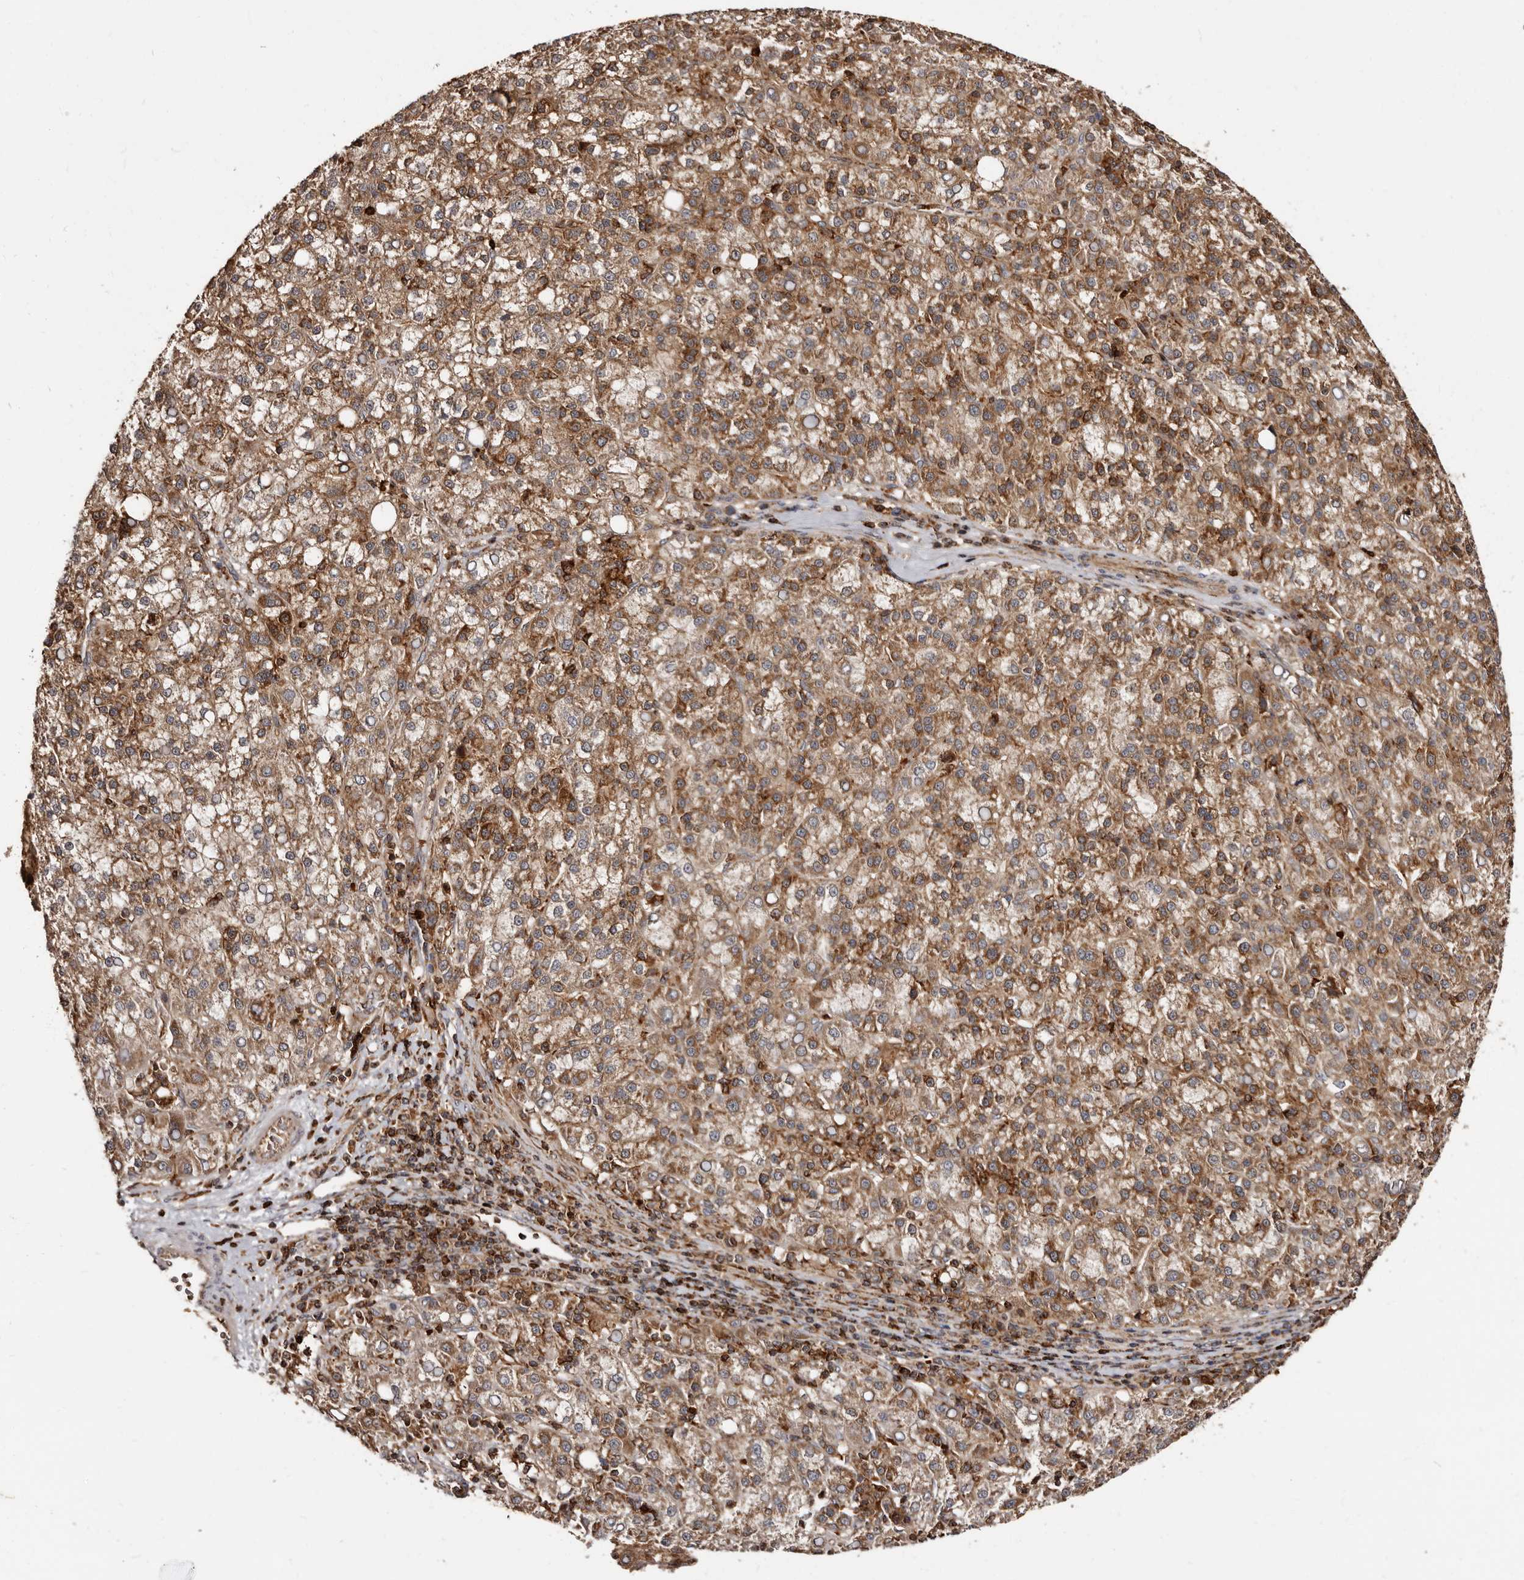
{"staining": {"intensity": "moderate", "quantity": ">75%", "location": "cytoplasmic/membranous"}, "tissue": "liver cancer", "cell_type": "Tumor cells", "image_type": "cancer", "snomed": [{"axis": "morphology", "description": "Carcinoma, Hepatocellular, NOS"}, {"axis": "topography", "description": "Liver"}], "caption": "Immunohistochemistry histopathology image of human liver cancer (hepatocellular carcinoma) stained for a protein (brown), which demonstrates medium levels of moderate cytoplasmic/membranous positivity in about >75% of tumor cells.", "gene": "BAX", "patient": {"sex": "female", "age": 58}}